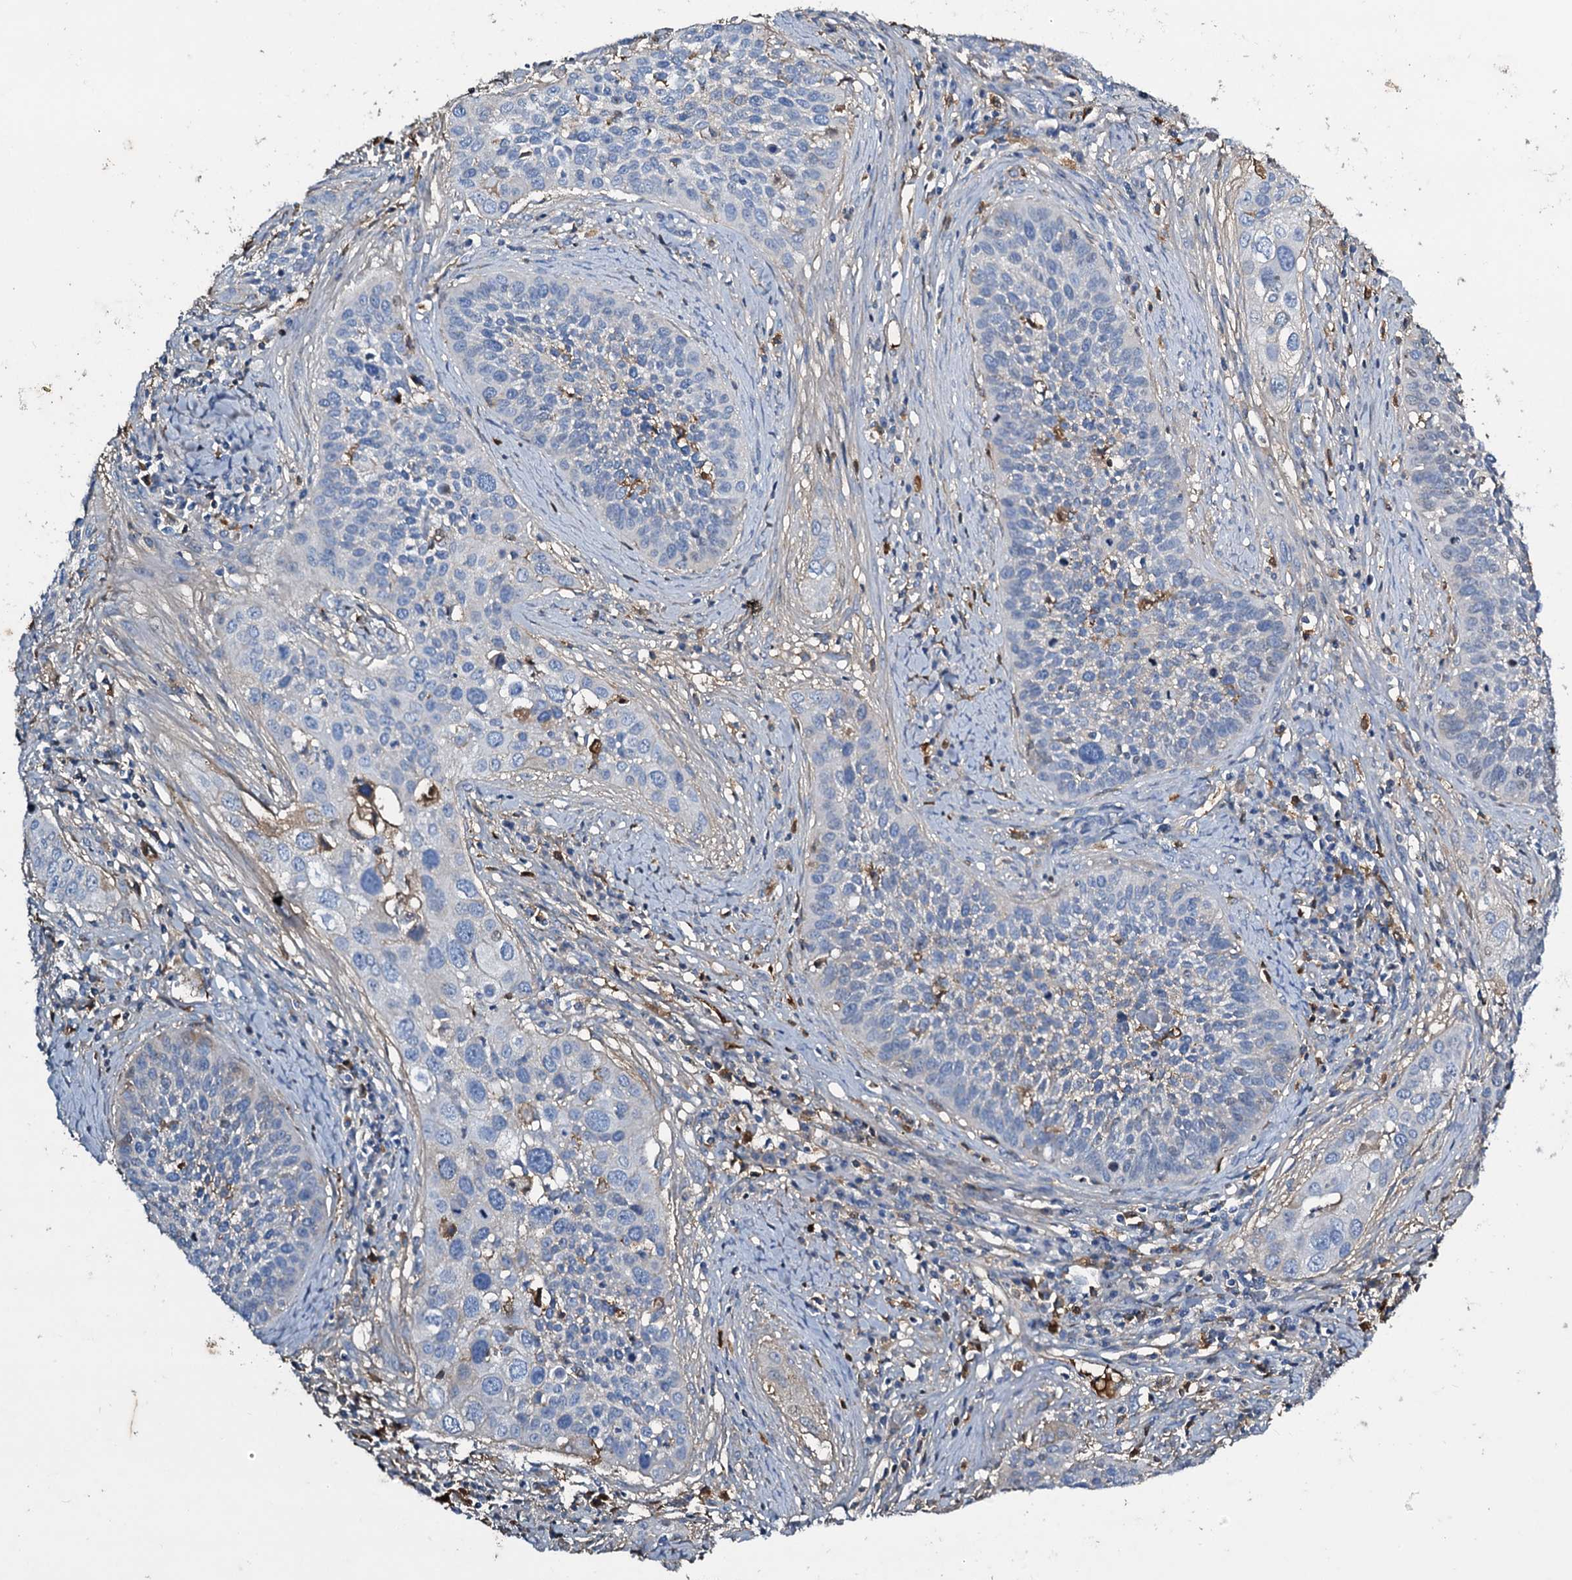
{"staining": {"intensity": "negative", "quantity": "none", "location": "none"}, "tissue": "cervical cancer", "cell_type": "Tumor cells", "image_type": "cancer", "snomed": [{"axis": "morphology", "description": "Squamous cell carcinoma, NOS"}, {"axis": "topography", "description": "Cervix"}], "caption": "Histopathology image shows no significant protein staining in tumor cells of cervical squamous cell carcinoma.", "gene": "EDN1", "patient": {"sex": "female", "age": 34}}